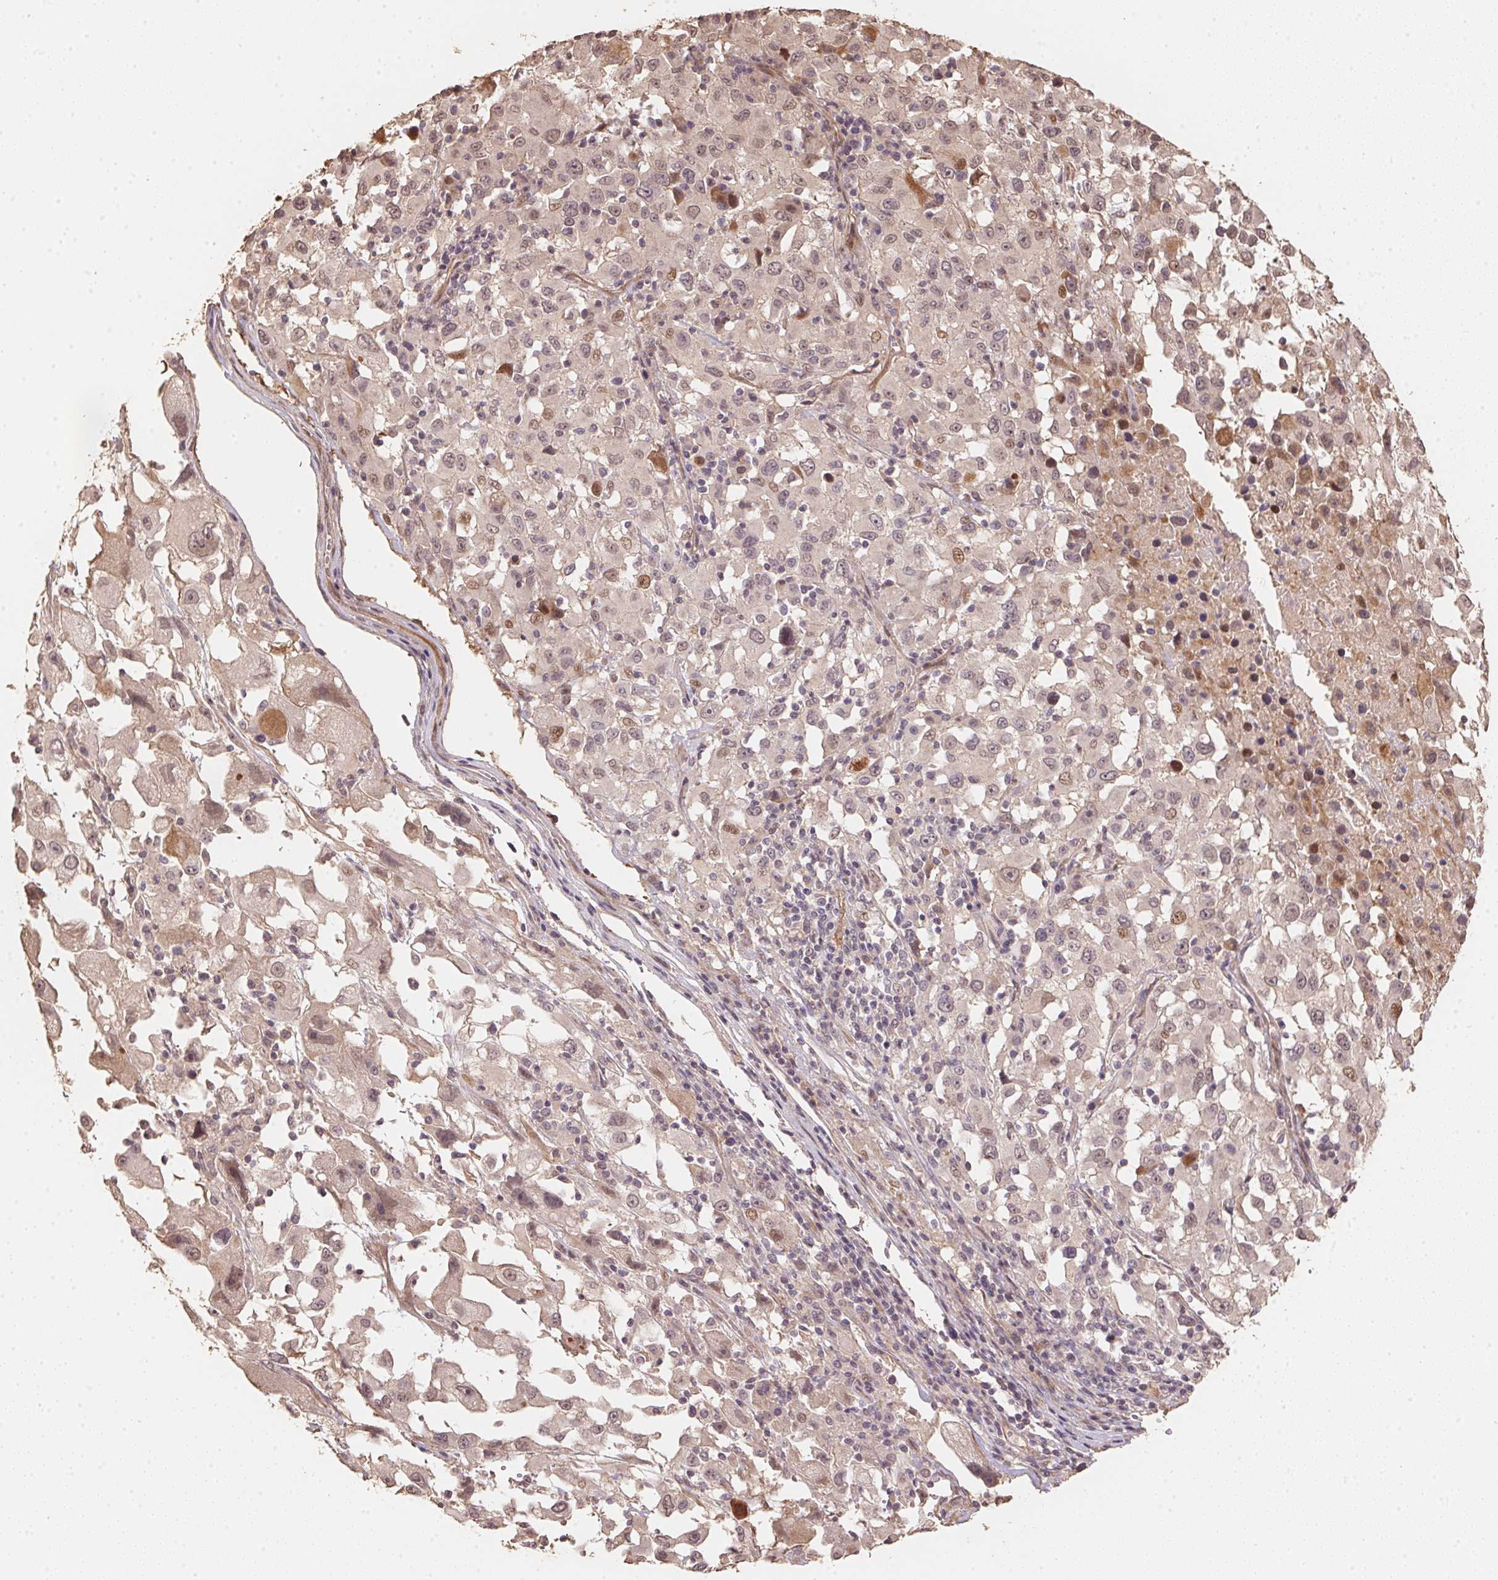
{"staining": {"intensity": "negative", "quantity": "none", "location": "none"}, "tissue": "melanoma", "cell_type": "Tumor cells", "image_type": "cancer", "snomed": [{"axis": "morphology", "description": "Malignant melanoma, Metastatic site"}, {"axis": "topography", "description": "Soft tissue"}], "caption": "Image shows no protein staining in tumor cells of malignant melanoma (metastatic site) tissue.", "gene": "TMEM222", "patient": {"sex": "male", "age": 50}}